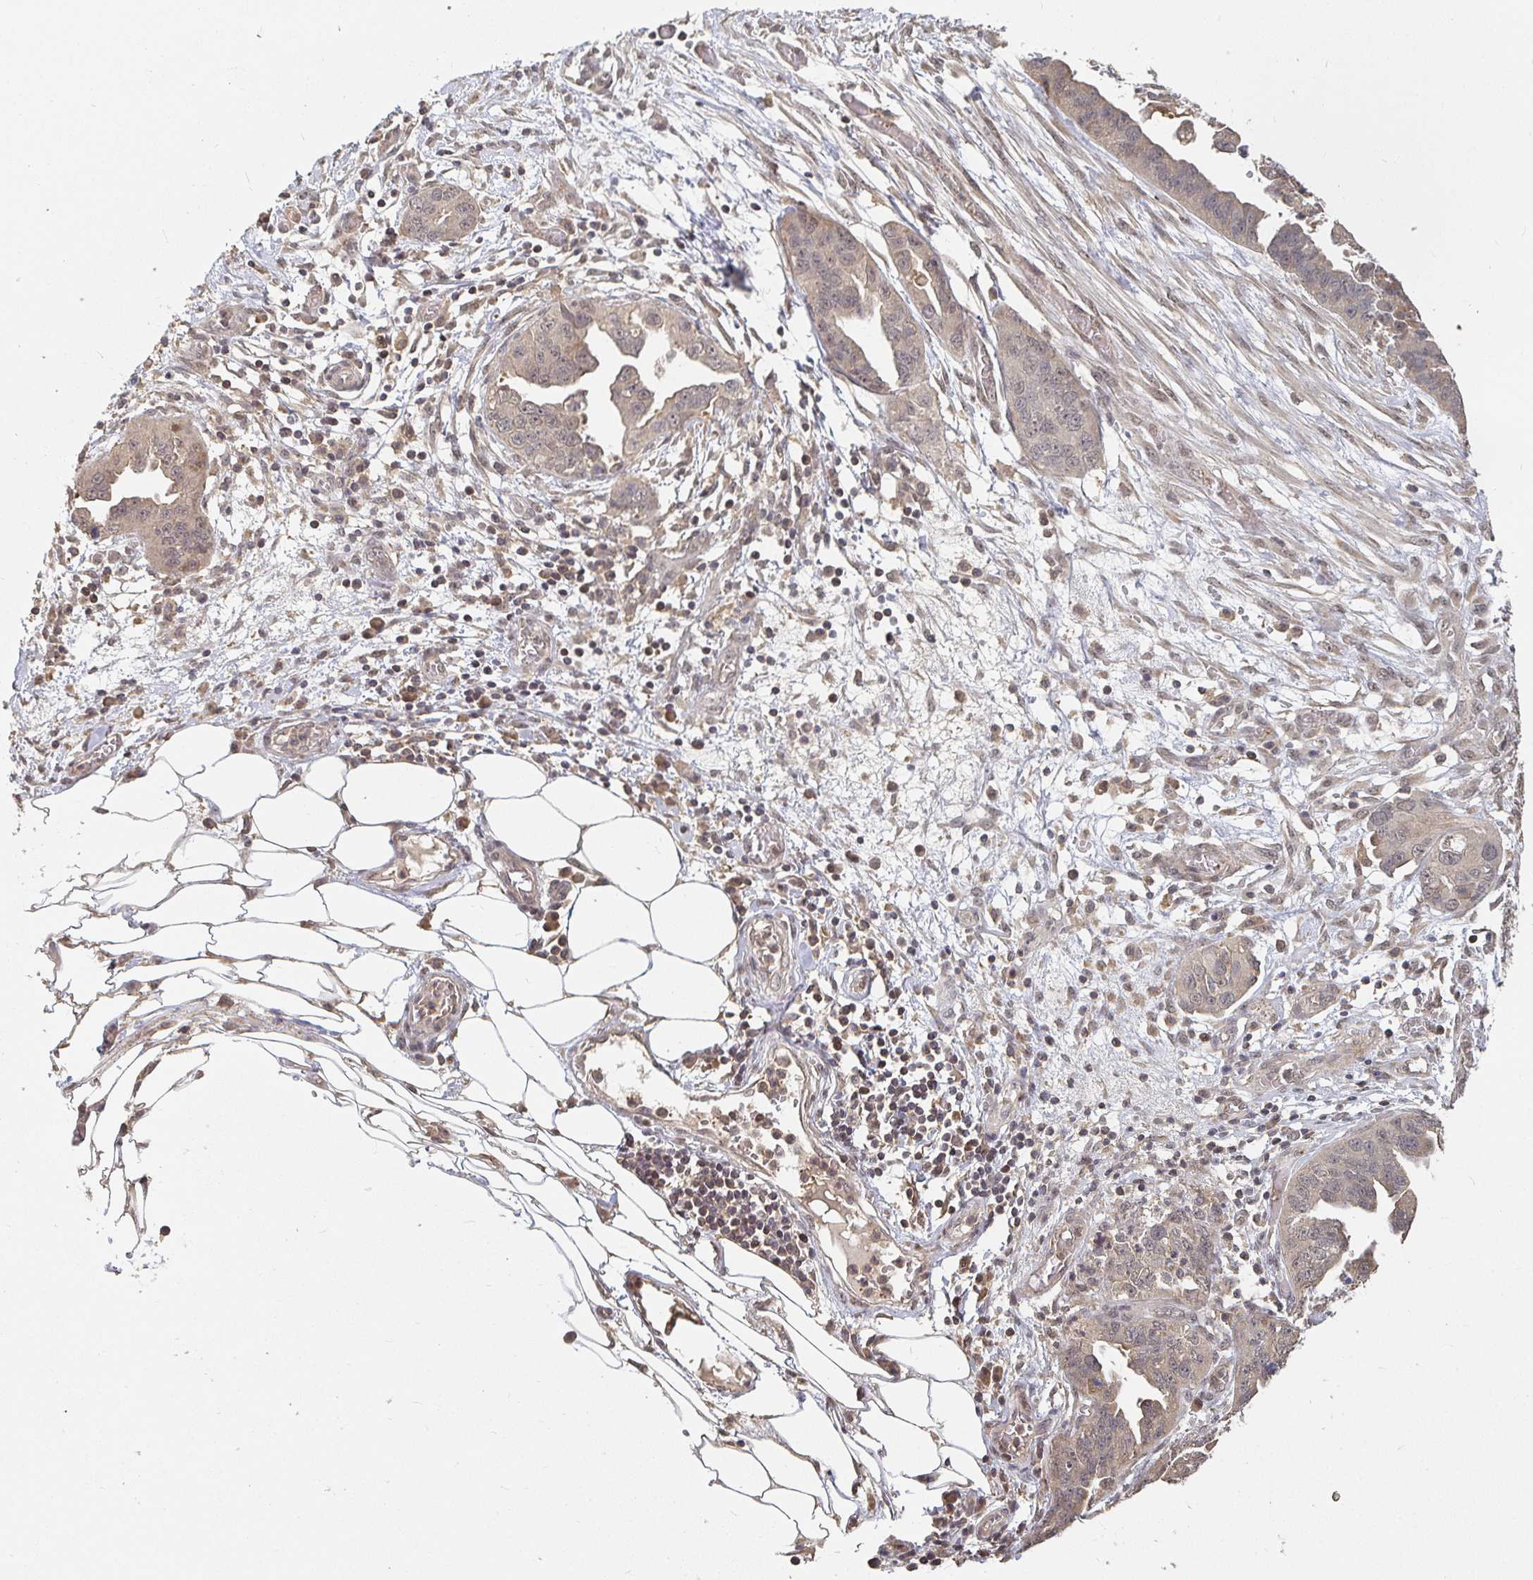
{"staining": {"intensity": "weak", "quantity": "<25%", "location": "cytoplasmic/membranous,nuclear"}, "tissue": "ovarian cancer", "cell_type": "Tumor cells", "image_type": "cancer", "snomed": [{"axis": "morphology", "description": "Cystadenocarcinoma, serous, NOS"}, {"axis": "topography", "description": "Ovary"}], "caption": "Protein analysis of ovarian serous cystadenocarcinoma exhibits no significant expression in tumor cells.", "gene": "LRP5", "patient": {"sex": "female", "age": 75}}